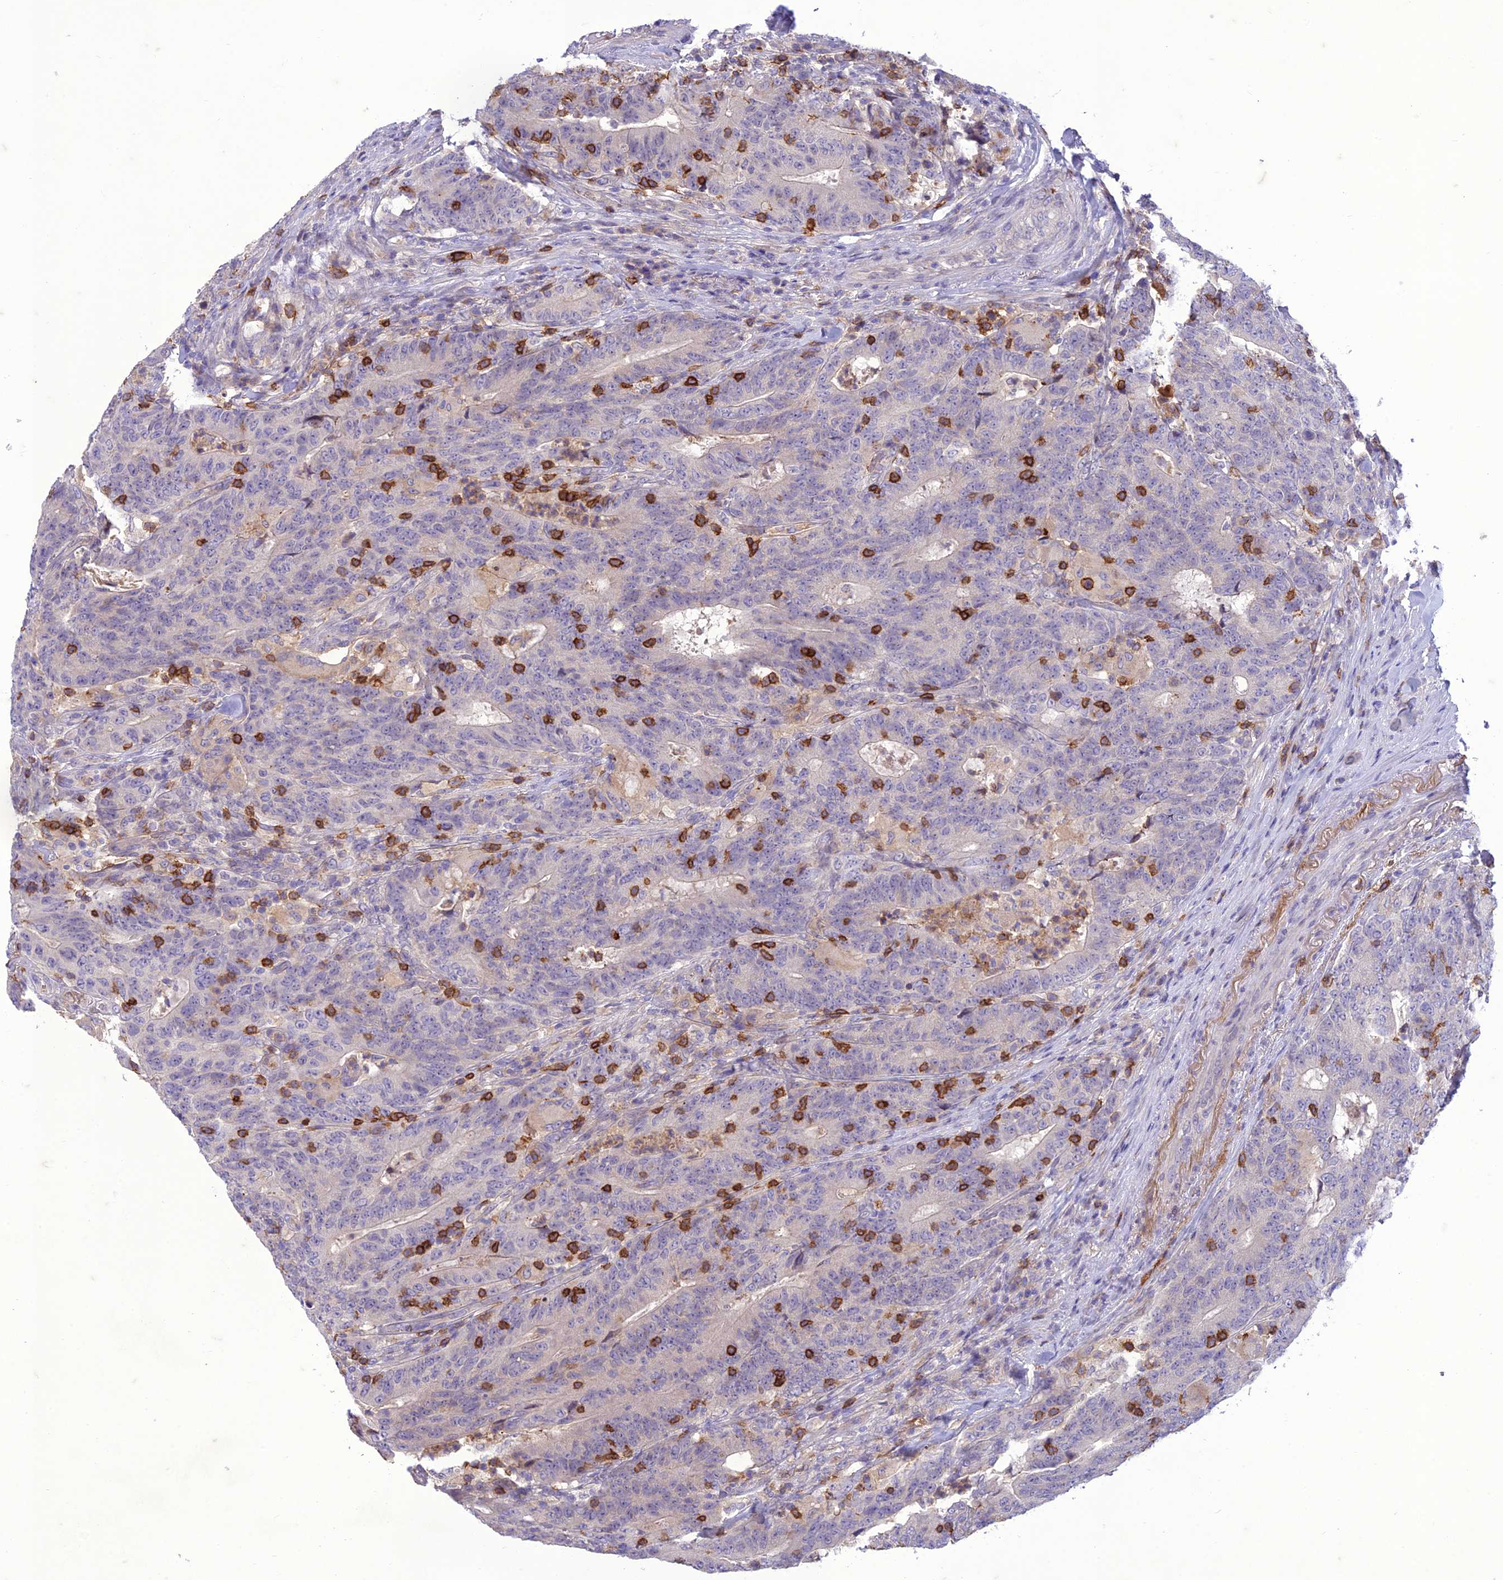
{"staining": {"intensity": "negative", "quantity": "none", "location": "none"}, "tissue": "colorectal cancer", "cell_type": "Tumor cells", "image_type": "cancer", "snomed": [{"axis": "morphology", "description": "Normal tissue, NOS"}, {"axis": "morphology", "description": "Adenocarcinoma, NOS"}, {"axis": "topography", "description": "Colon"}], "caption": "High power microscopy micrograph of an IHC micrograph of adenocarcinoma (colorectal), revealing no significant expression in tumor cells.", "gene": "ITGAE", "patient": {"sex": "female", "age": 75}}